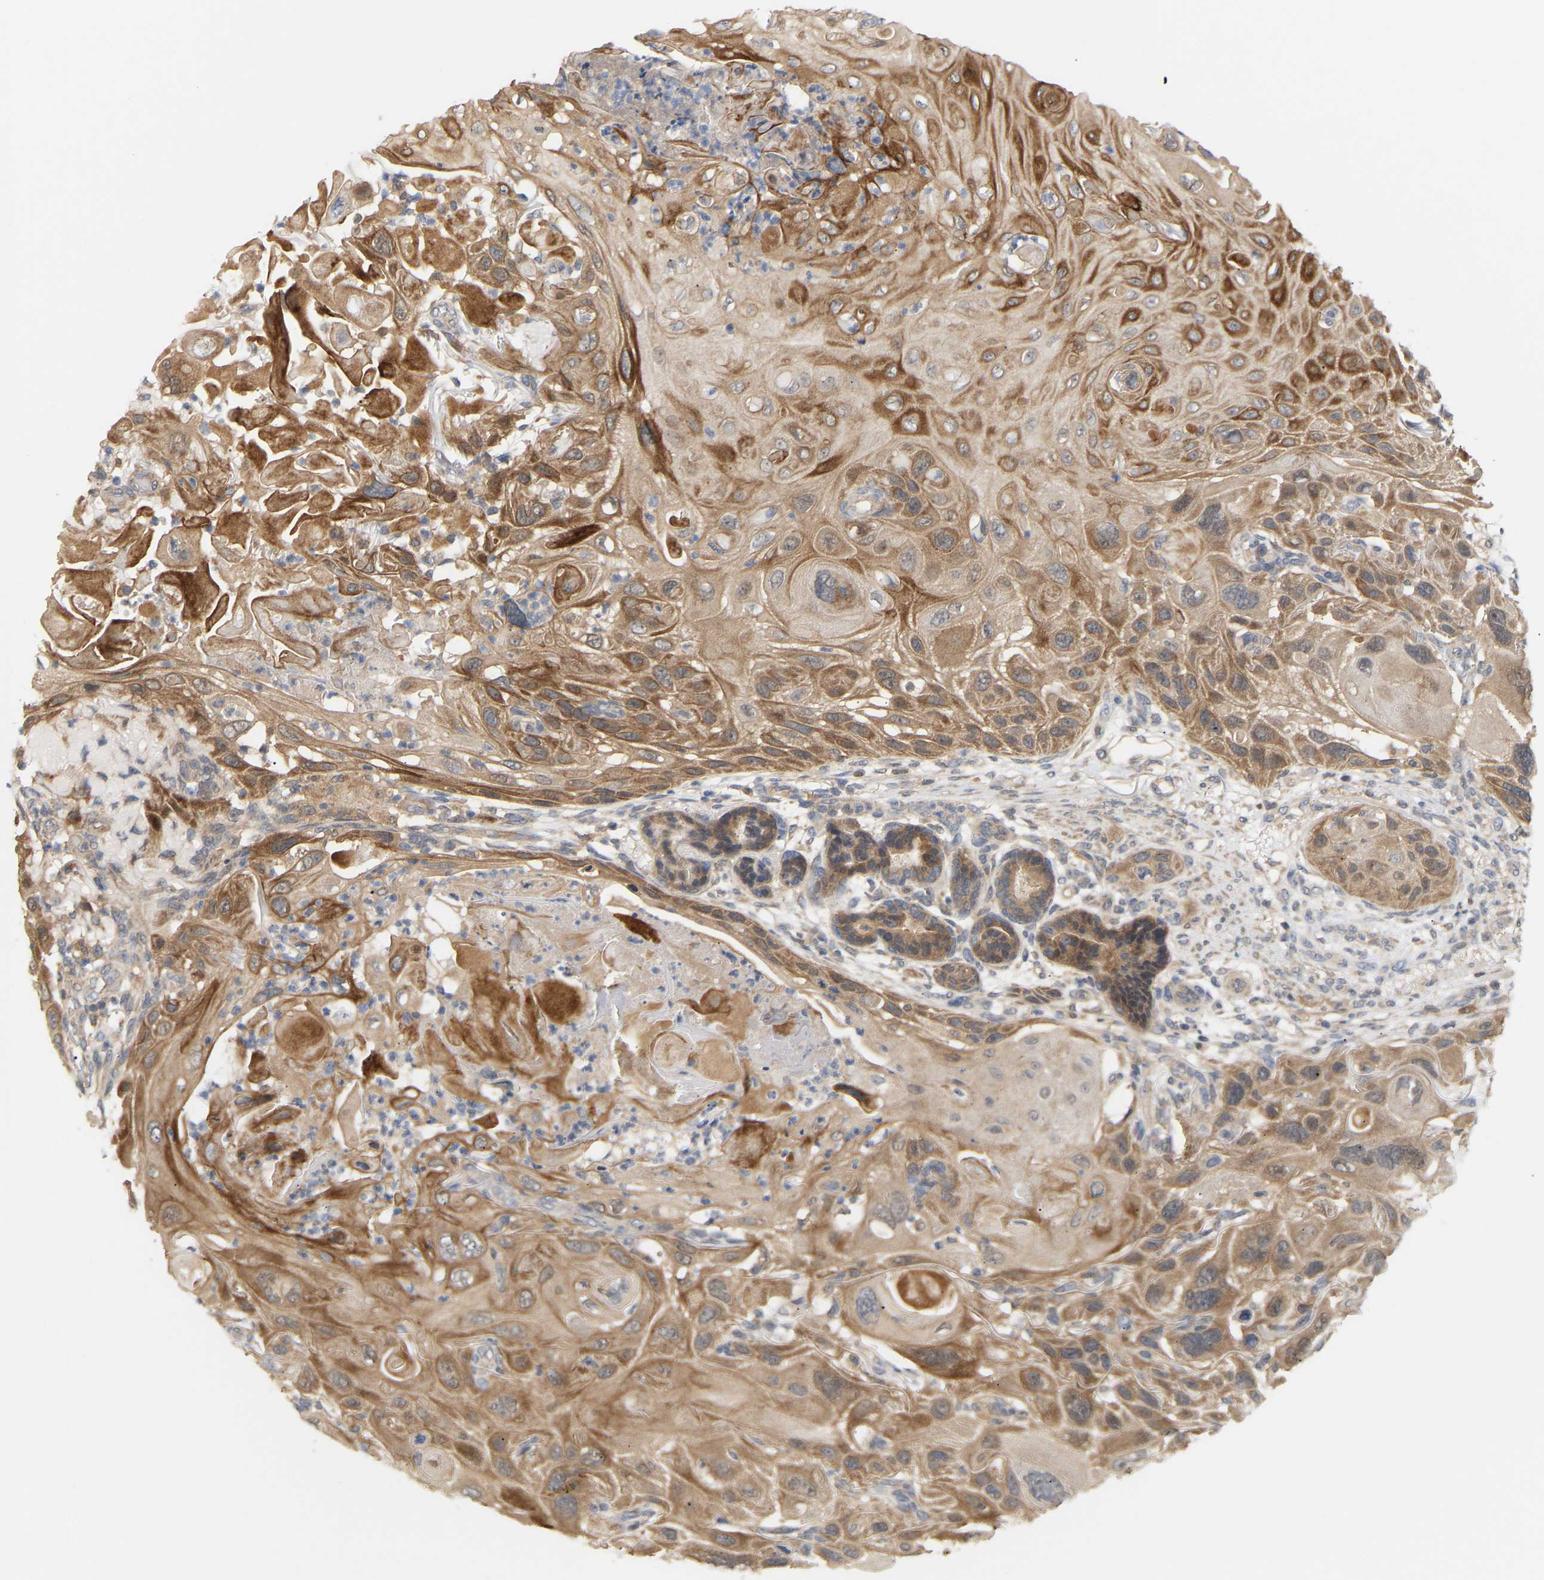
{"staining": {"intensity": "strong", "quantity": "25%-75%", "location": "cytoplasmic/membranous"}, "tissue": "skin cancer", "cell_type": "Tumor cells", "image_type": "cancer", "snomed": [{"axis": "morphology", "description": "Squamous cell carcinoma, NOS"}, {"axis": "topography", "description": "Skin"}], "caption": "IHC micrograph of squamous cell carcinoma (skin) stained for a protein (brown), which displays high levels of strong cytoplasmic/membranous staining in approximately 25%-75% of tumor cells.", "gene": "TPMT", "patient": {"sex": "female", "age": 77}}